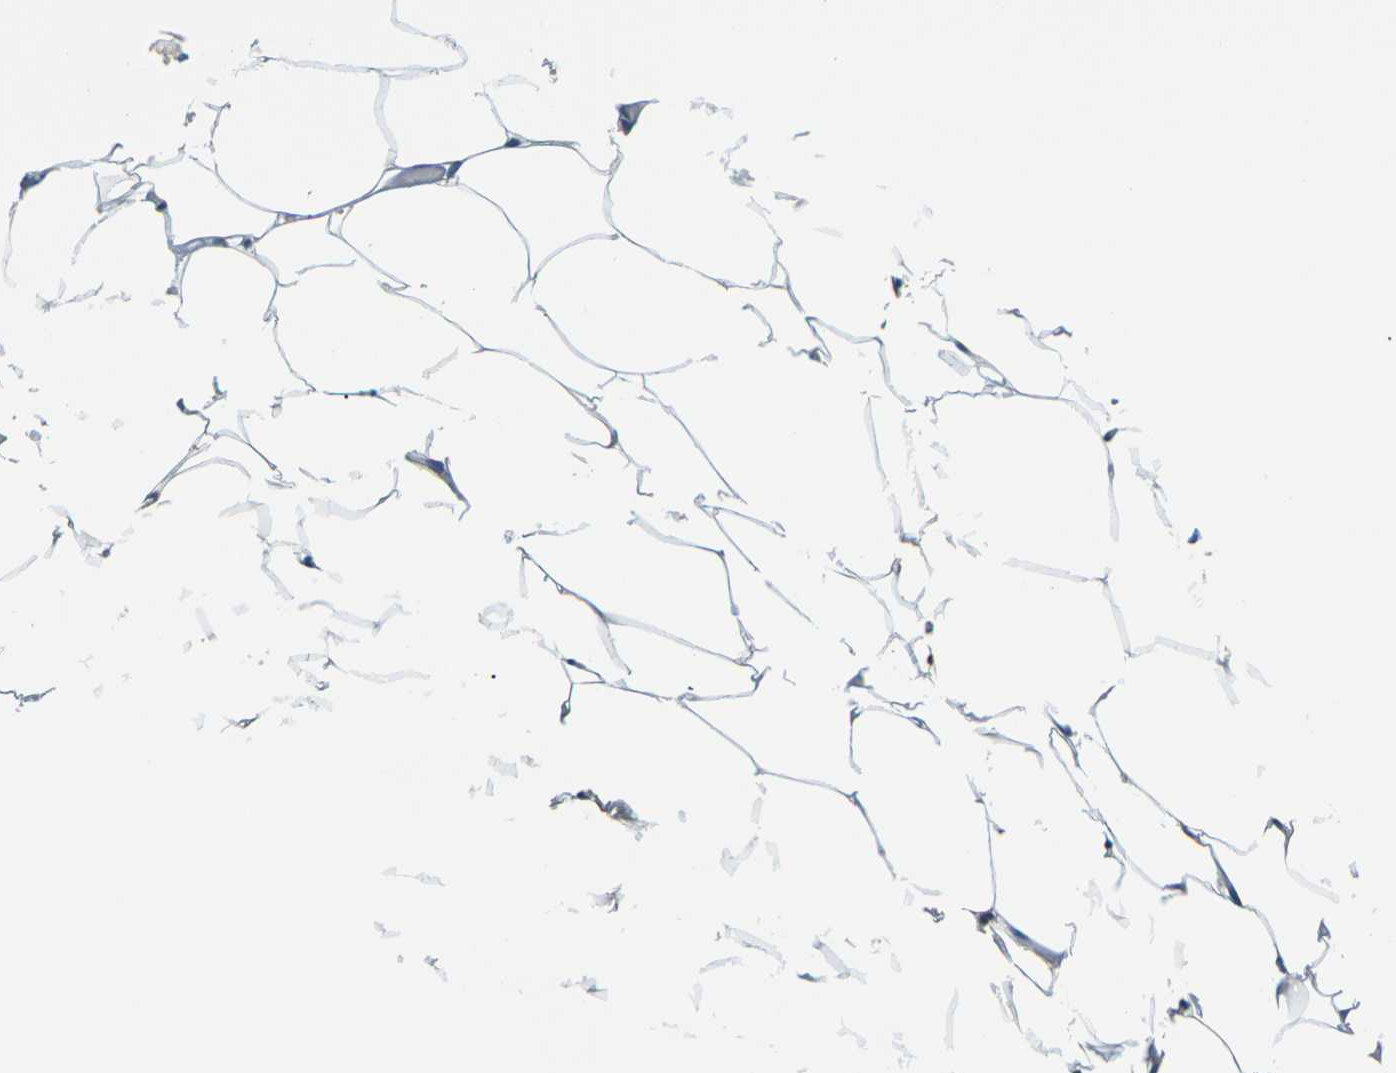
{"staining": {"intensity": "negative", "quantity": "none", "location": "none"}, "tissue": "adipose tissue", "cell_type": "Adipocytes", "image_type": "normal", "snomed": [{"axis": "morphology", "description": "Normal tissue, NOS"}, {"axis": "topography", "description": "Breast"}, {"axis": "topography", "description": "Adipose tissue"}], "caption": "Adipocytes are negative for brown protein staining in normal adipose tissue.", "gene": "SLC13A3", "patient": {"sex": "female", "age": 25}}